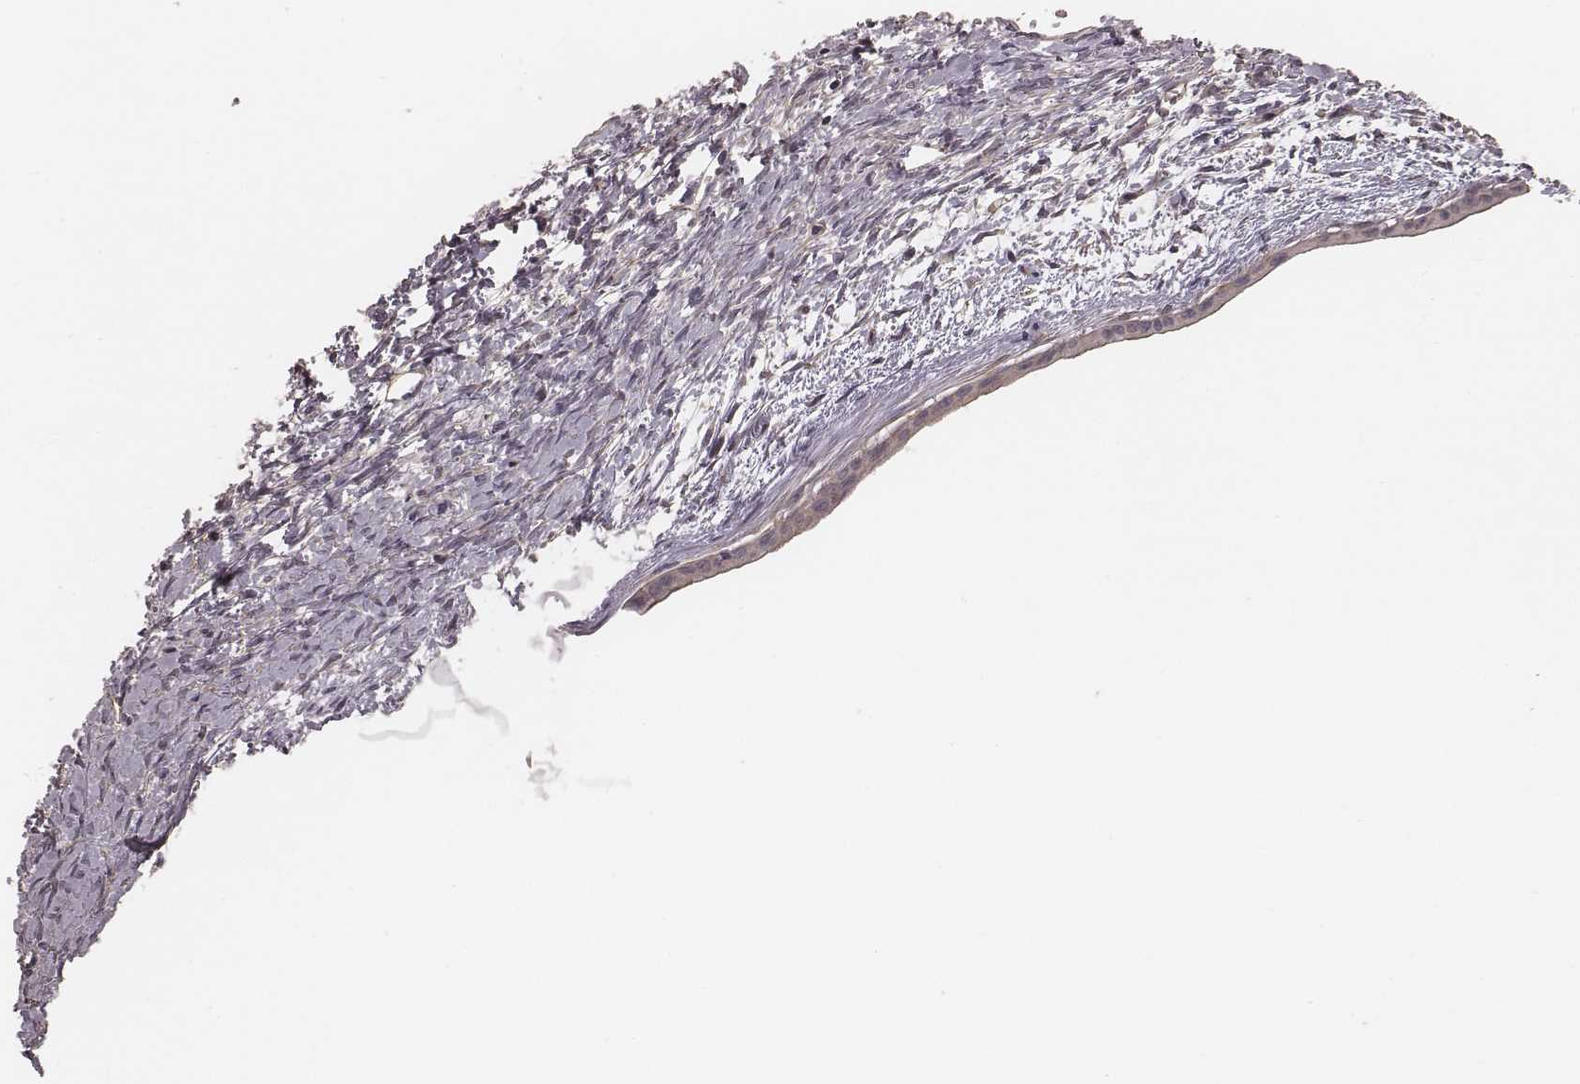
{"staining": {"intensity": "weak", "quantity": ">75%", "location": "cytoplasmic/membranous"}, "tissue": "ovarian cancer", "cell_type": "Tumor cells", "image_type": "cancer", "snomed": [{"axis": "morphology", "description": "Cystadenocarcinoma, mucinous, NOS"}, {"axis": "topography", "description": "Ovary"}], "caption": "High-power microscopy captured an immunohistochemistry (IHC) image of ovarian cancer, revealing weak cytoplasmic/membranous positivity in about >75% of tumor cells. (DAB = brown stain, brightfield microscopy at high magnification).", "gene": "OTOGL", "patient": {"sex": "female", "age": 41}}